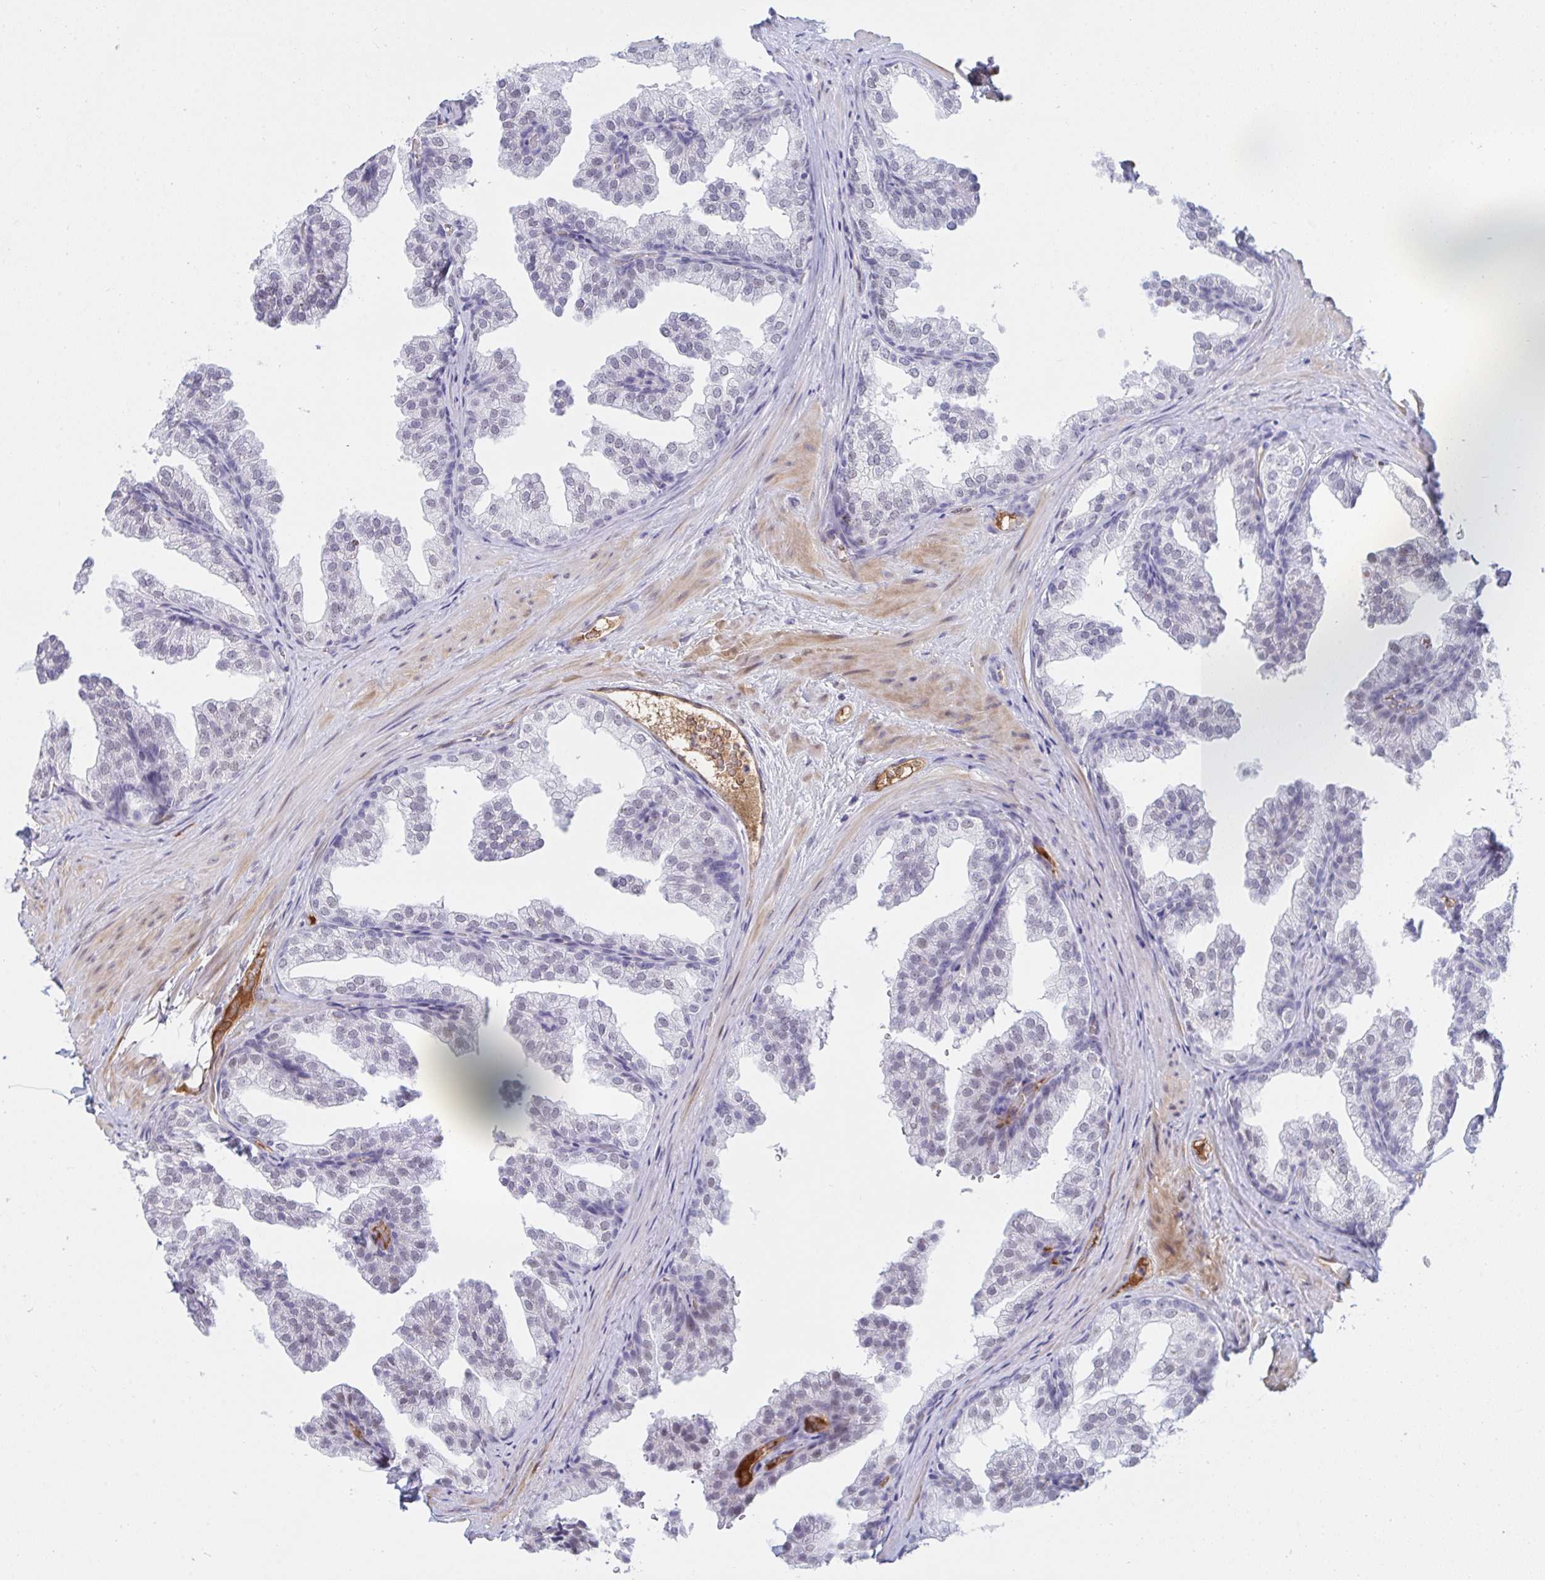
{"staining": {"intensity": "weak", "quantity": "<25%", "location": "nuclear"}, "tissue": "prostate", "cell_type": "Glandular cells", "image_type": "normal", "snomed": [{"axis": "morphology", "description": "Normal tissue, NOS"}, {"axis": "topography", "description": "Prostate"}], "caption": "This is an immunohistochemistry histopathology image of benign prostate. There is no expression in glandular cells.", "gene": "DSCAML1", "patient": {"sex": "male", "age": 37}}